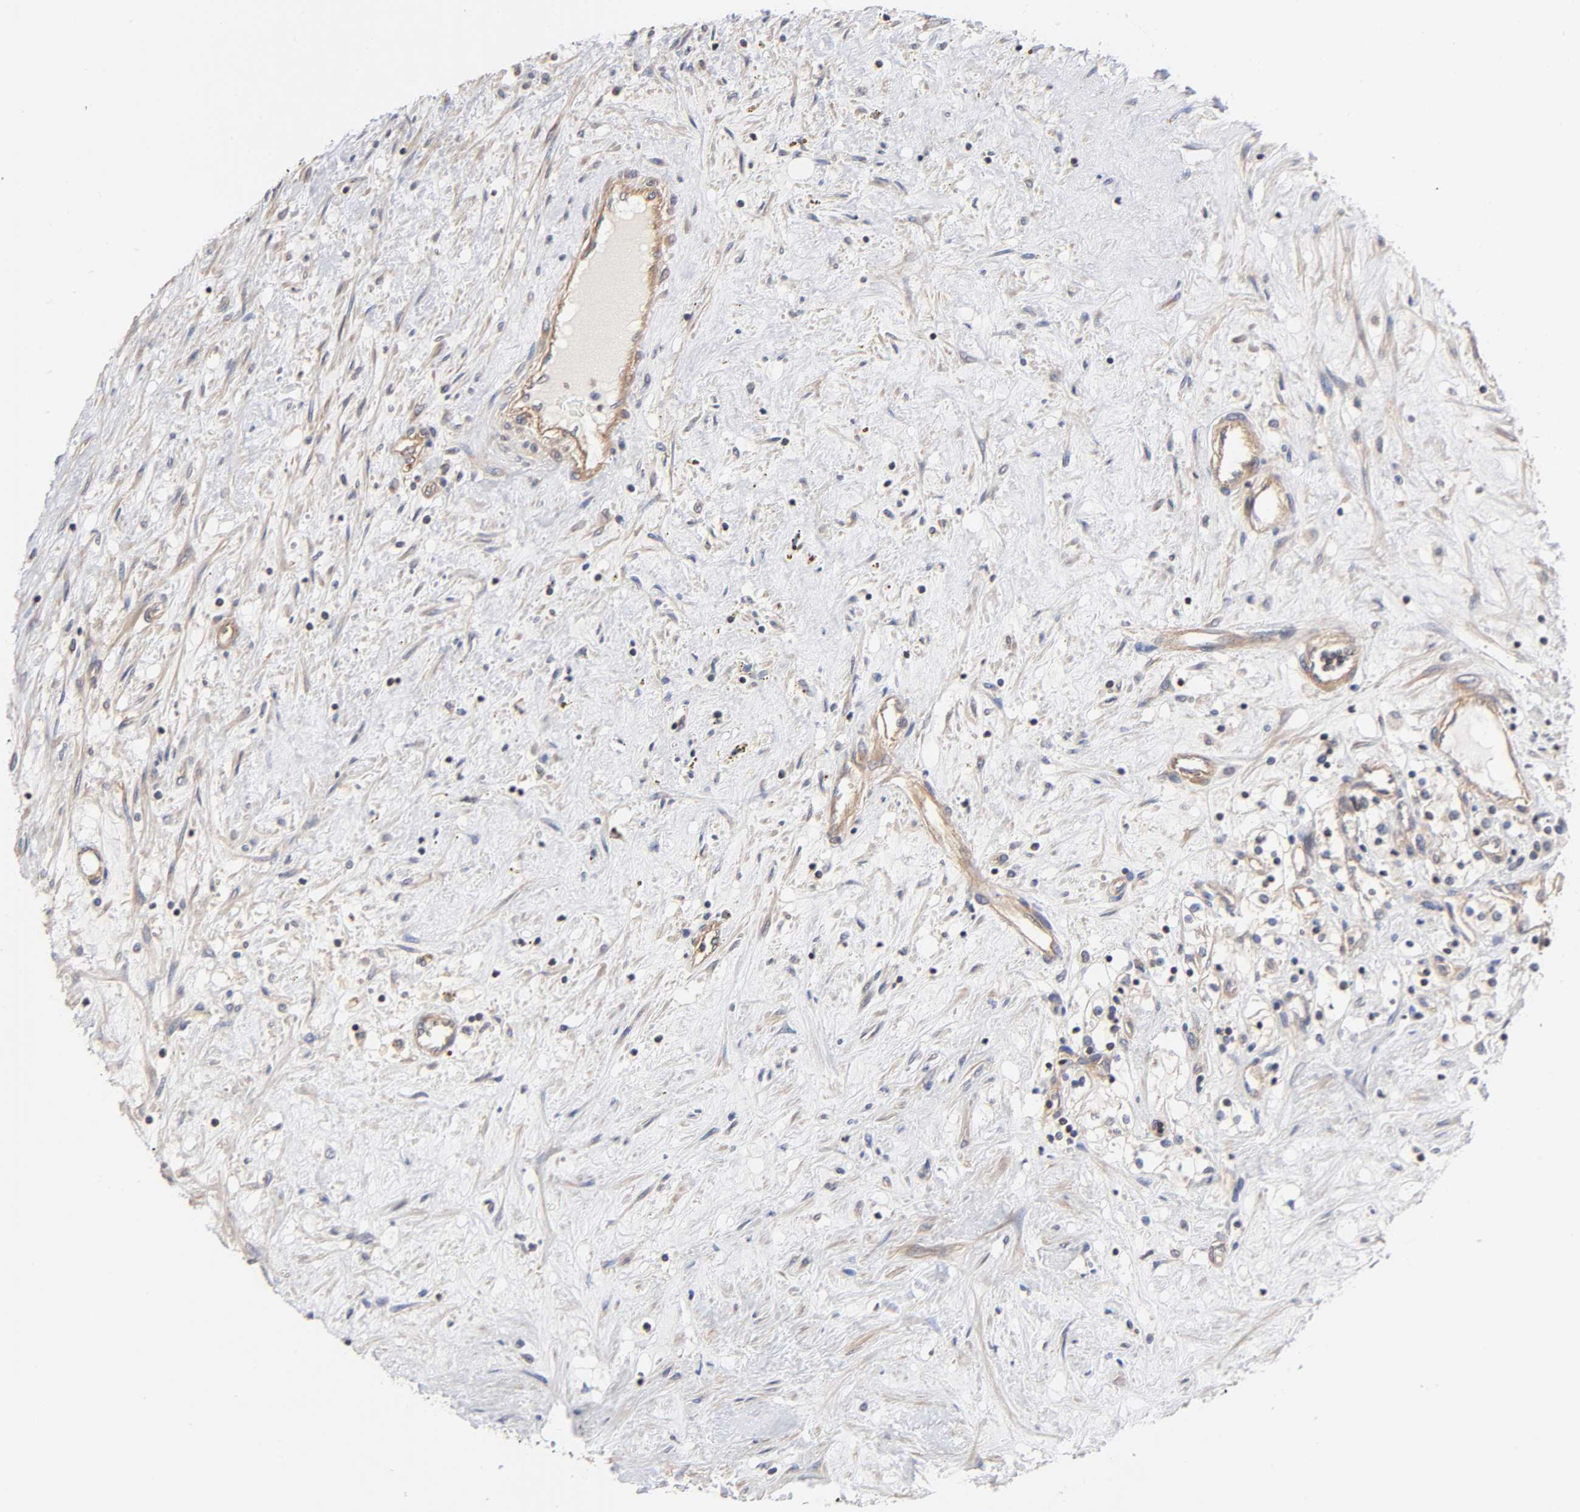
{"staining": {"intensity": "weak", "quantity": ">75%", "location": "cytoplasmic/membranous"}, "tissue": "renal cancer", "cell_type": "Tumor cells", "image_type": "cancer", "snomed": [{"axis": "morphology", "description": "Adenocarcinoma, NOS"}, {"axis": "topography", "description": "Kidney"}], "caption": "Renal adenocarcinoma stained for a protein (brown) reveals weak cytoplasmic/membranous positive positivity in about >75% of tumor cells.", "gene": "STRN3", "patient": {"sex": "male", "age": 68}}